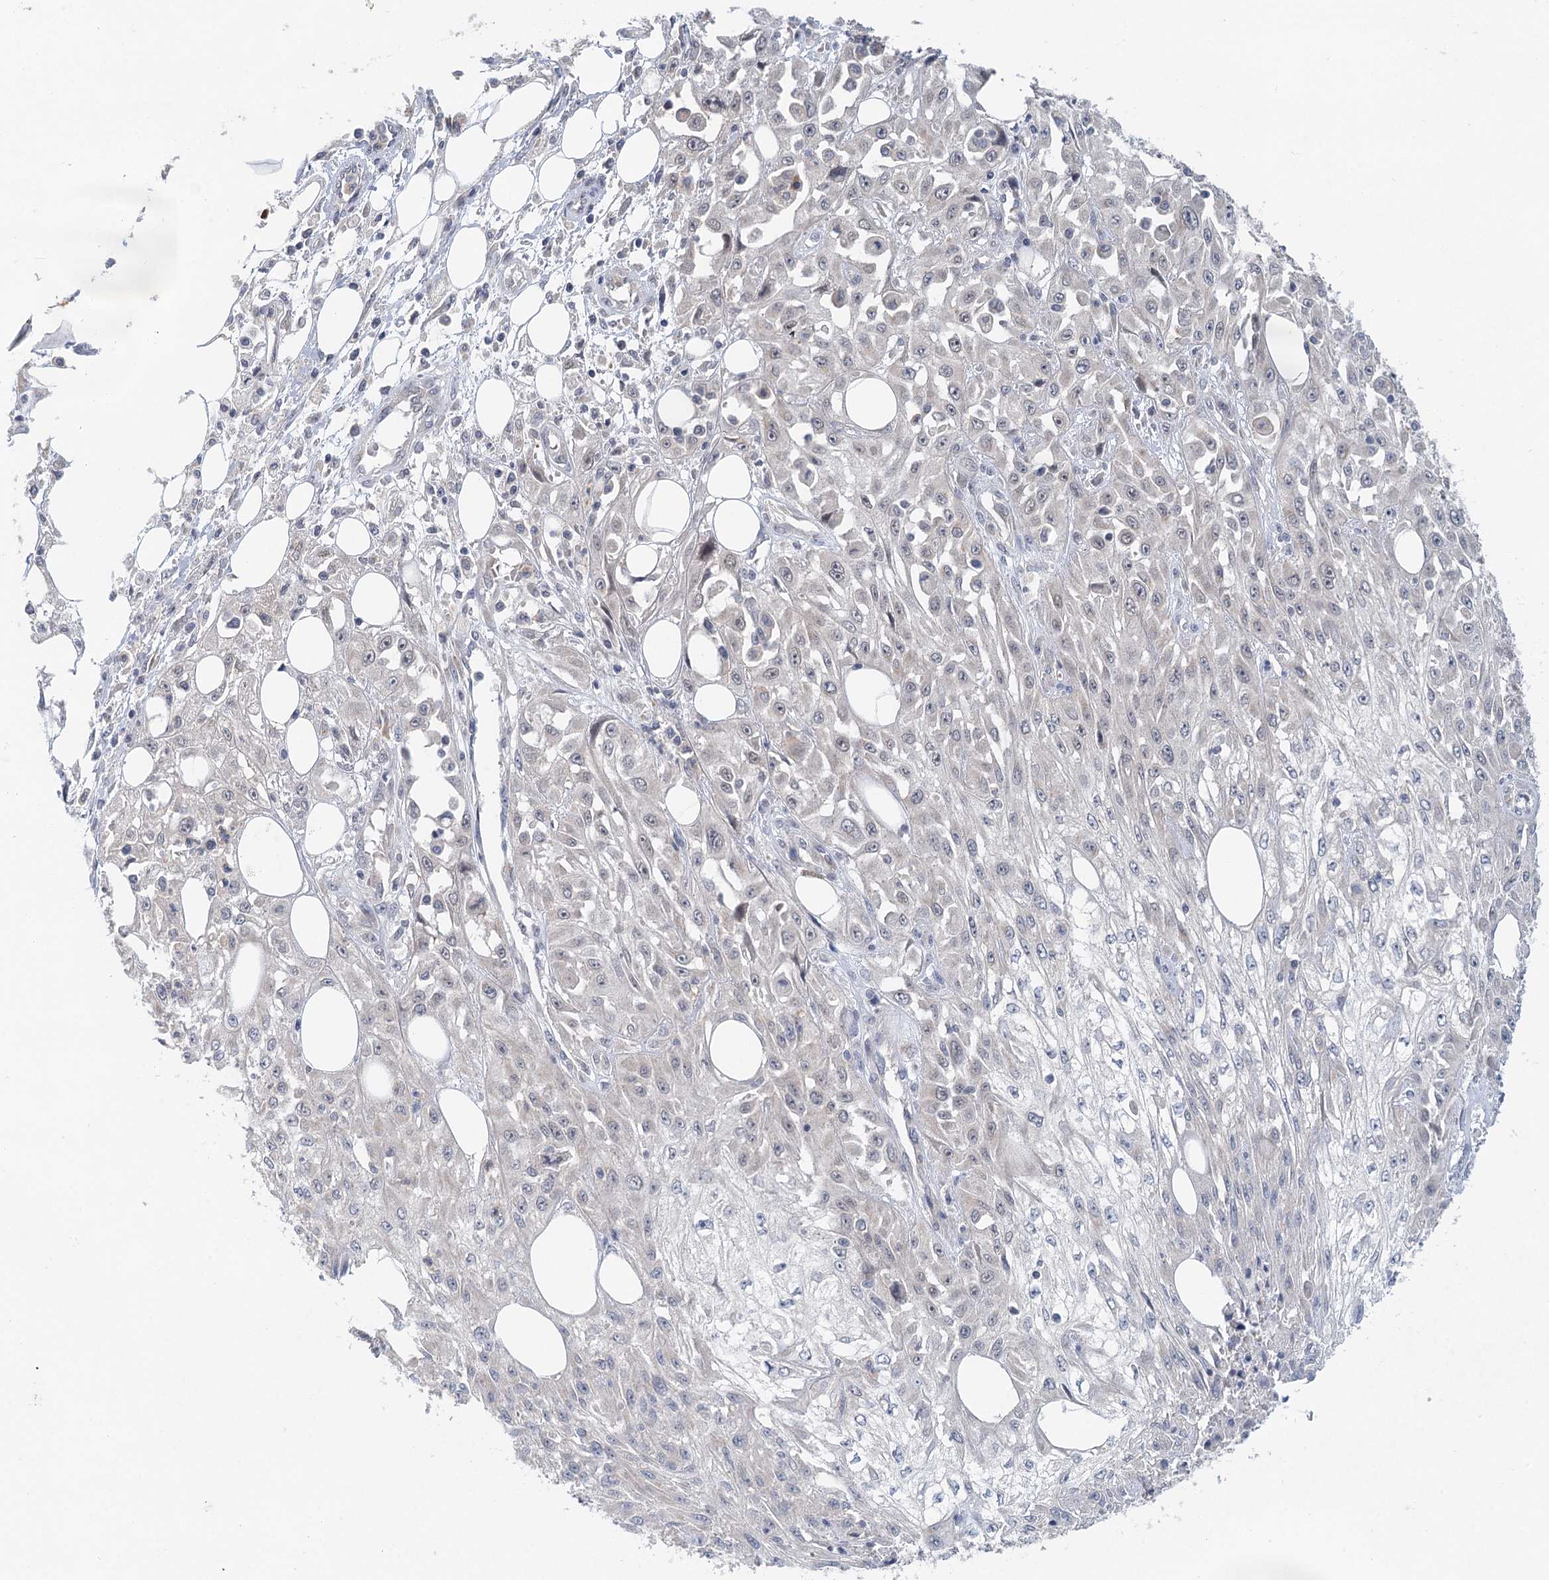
{"staining": {"intensity": "negative", "quantity": "none", "location": "none"}, "tissue": "skin cancer", "cell_type": "Tumor cells", "image_type": "cancer", "snomed": [{"axis": "morphology", "description": "Squamous cell carcinoma, NOS"}, {"axis": "morphology", "description": "Squamous cell carcinoma, metastatic, NOS"}, {"axis": "topography", "description": "Skin"}, {"axis": "topography", "description": "Lymph node"}], "caption": "Image shows no significant protein staining in tumor cells of skin cancer.", "gene": "BLTP1", "patient": {"sex": "male", "age": 75}}